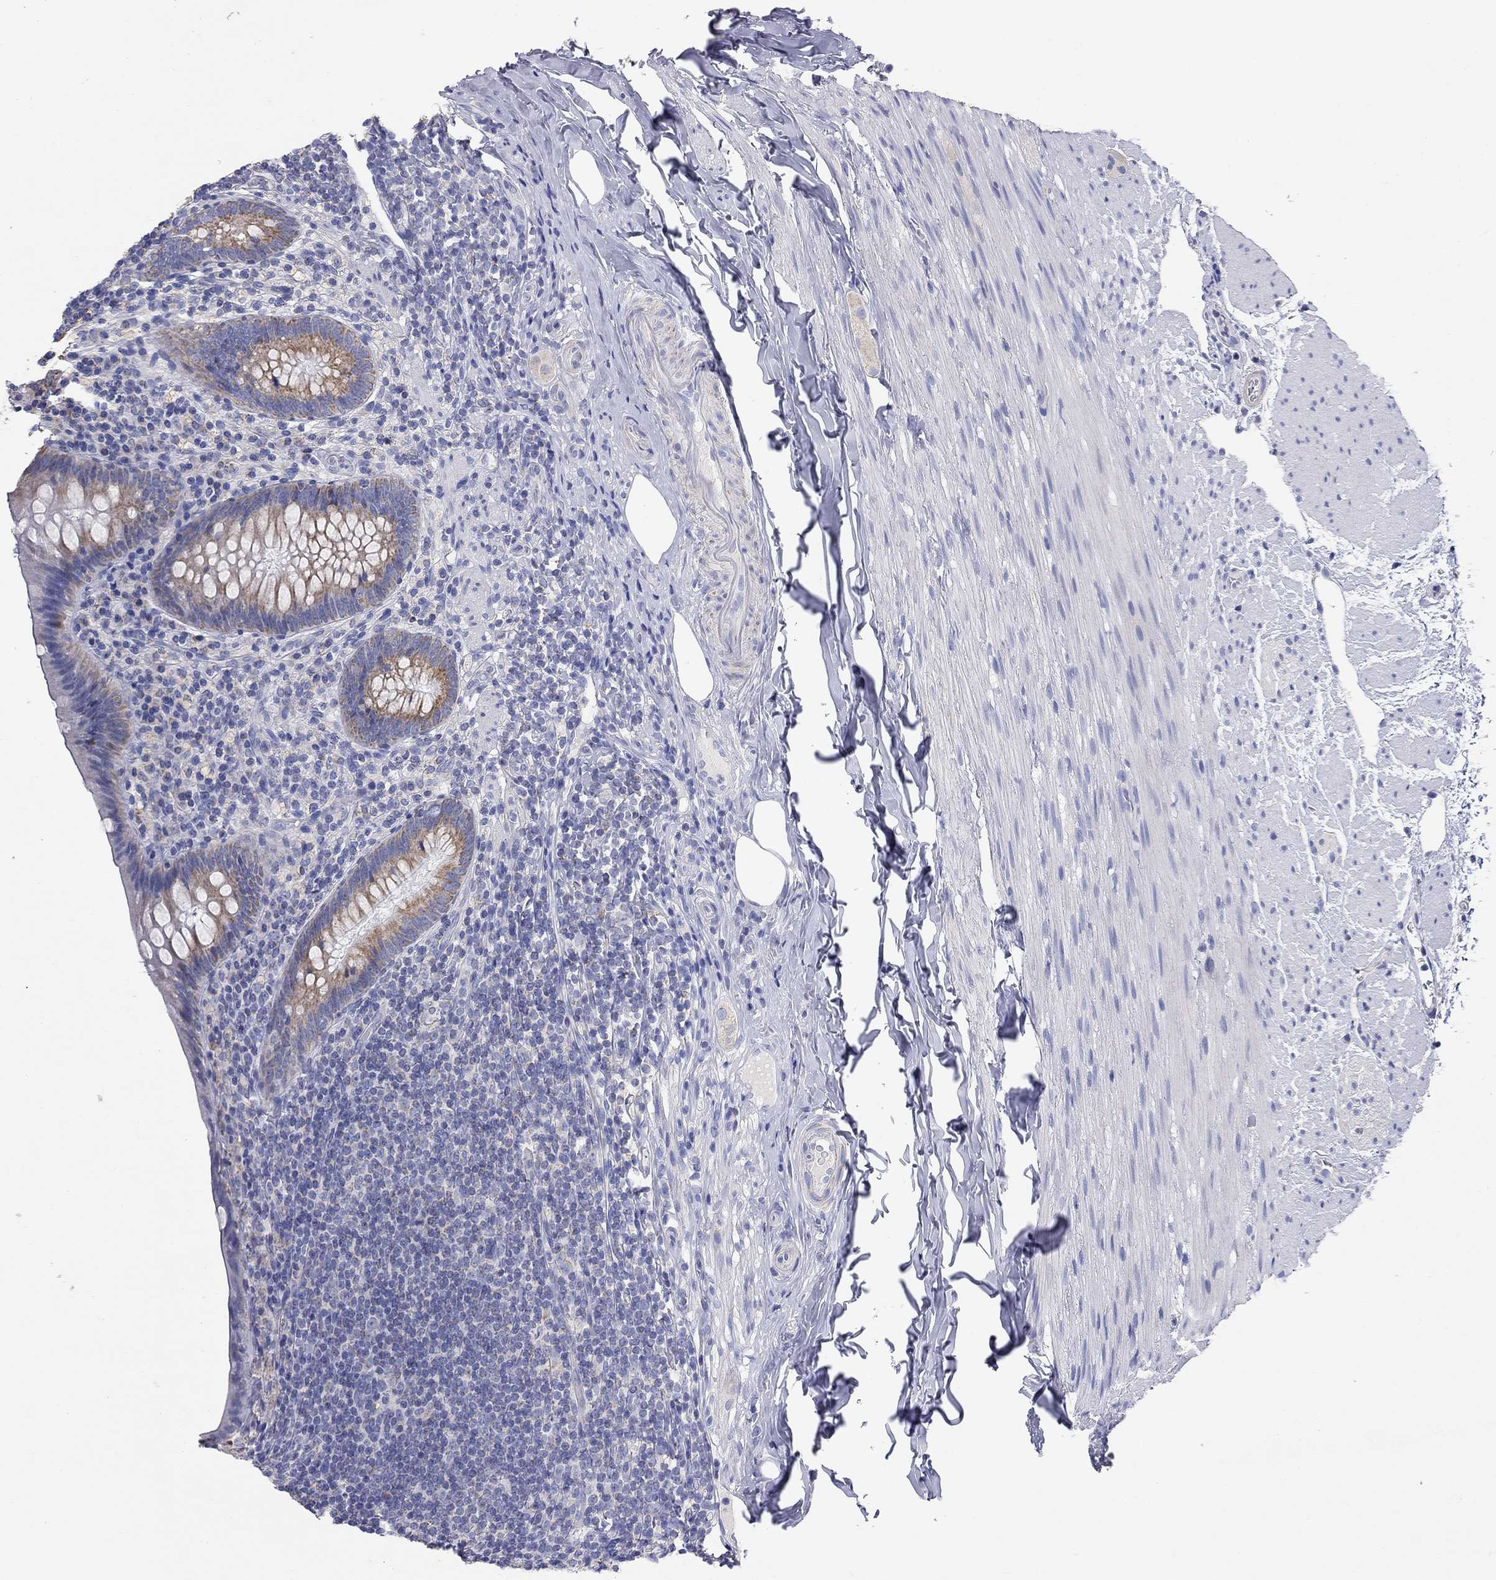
{"staining": {"intensity": "moderate", "quantity": "<25%", "location": "cytoplasmic/membranous"}, "tissue": "appendix", "cell_type": "Glandular cells", "image_type": "normal", "snomed": [{"axis": "morphology", "description": "Normal tissue, NOS"}, {"axis": "topography", "description": "Appendix"}], "caption": "Immunohistochemical staining of unremarkable human appendix reveals low levels of moderate cytoplasmic/membranous positivity in about <25% of glandular cells. The staining was performed using DAB (3,3'-diaminobenzidine), with brown indicating positive protein expression. Nuclei are stained blue with hematoxylin.", "gene": "RCAN1", "patient": {"sex": "male", "age": 47}}